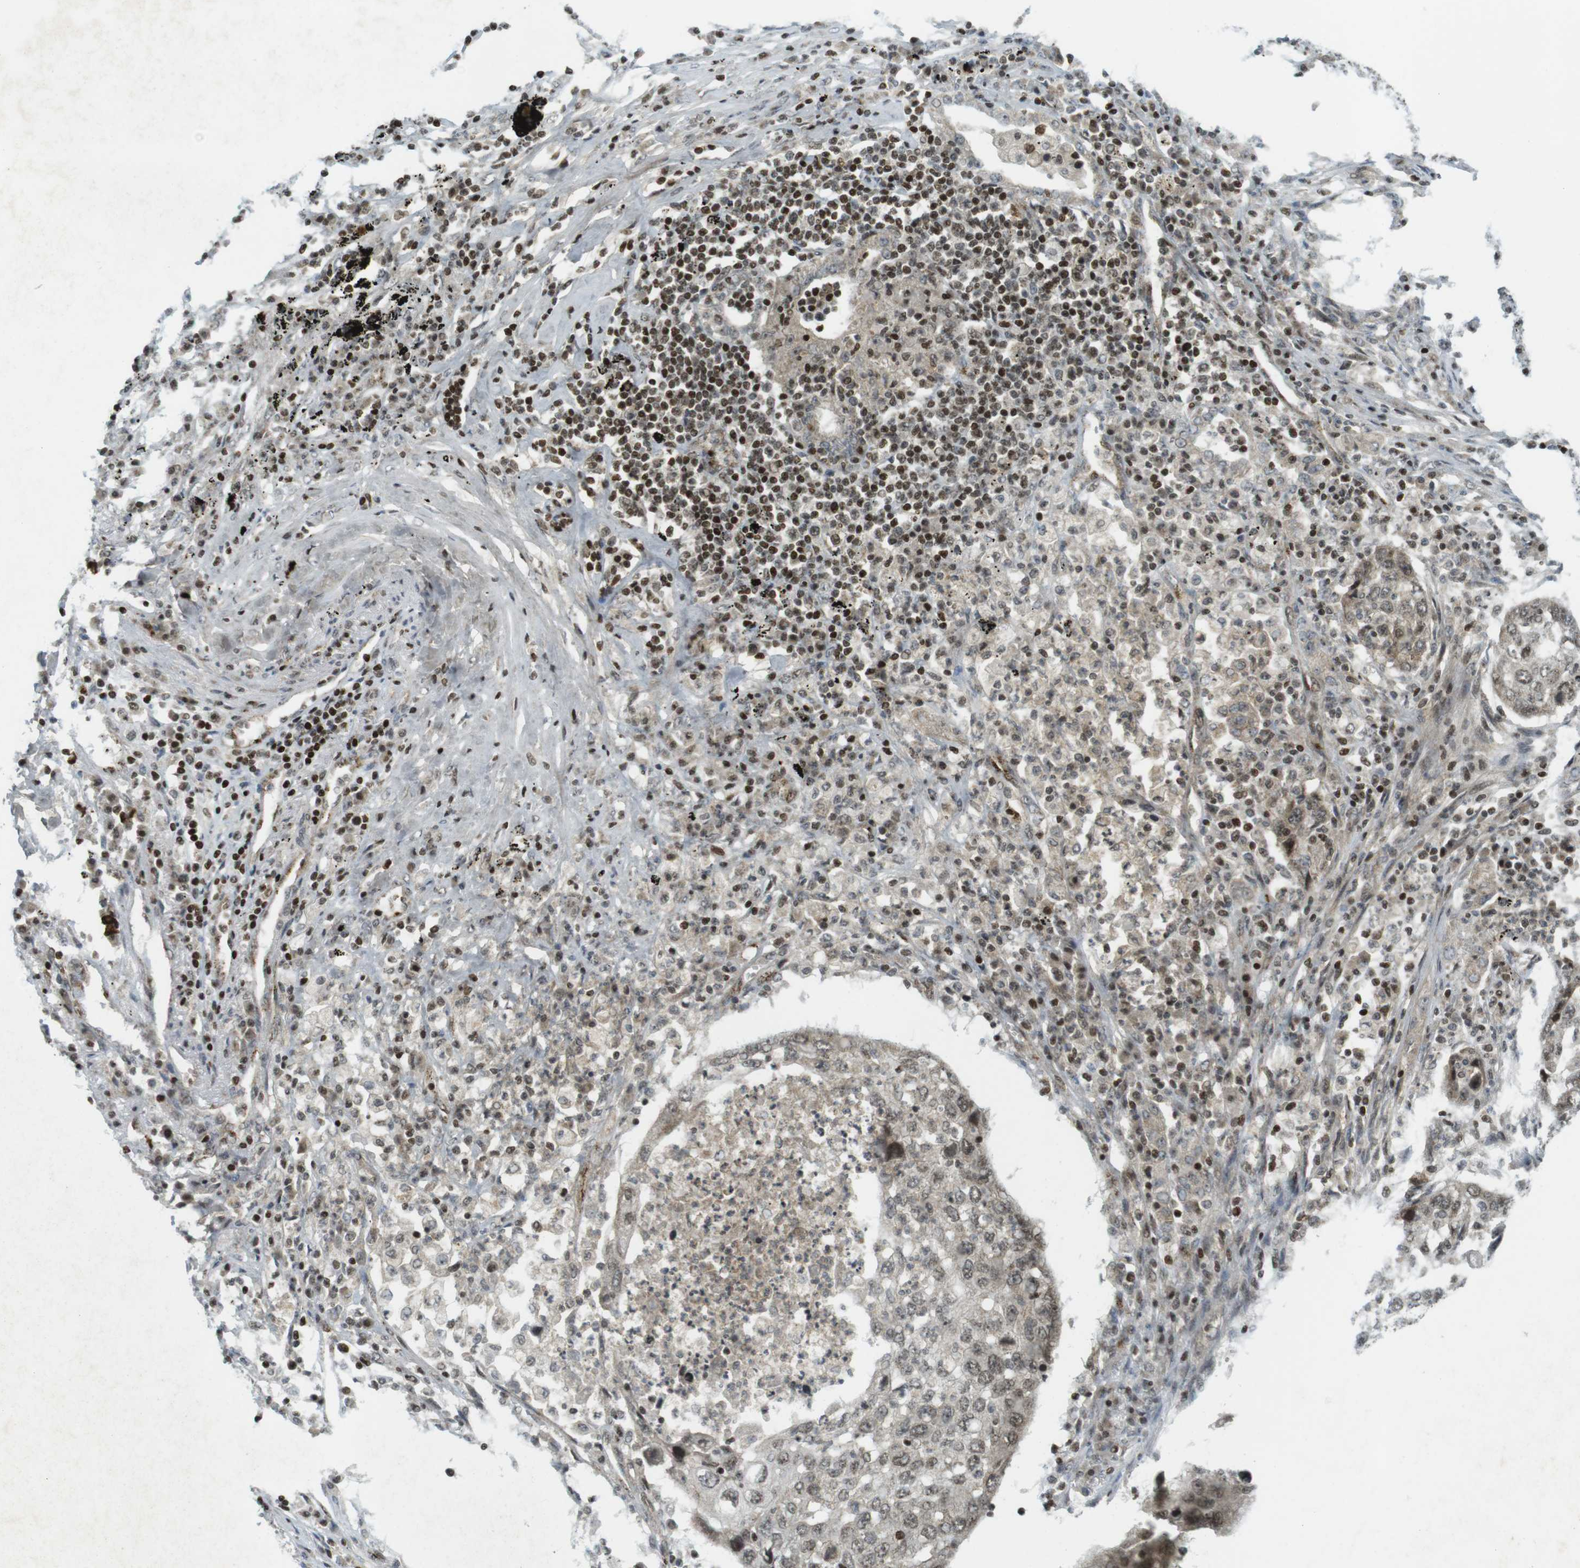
{"staining": {"intensity": "weak", "quantity": "25%-75%", "location": "cytoplasmic/membranous,nuclear"}, "tissue": "lung cancer", "cell_type": "Tumor cells", "image_type": "cancer", "snomed": [{"axis": "morphology", "description": "Squamous cell carcinoma, NOS"}, {"axis": "topography", "description": "Lung"}], "caption": "The histopathology image displays immunohistochemical staining of lung squamous cell carcinoma. There is weak cytoplasmic/membranous and nuclear staining is identified in approximately 25%-75% of tumor cells.", "gene": "PPP1R13B", "patient": {"sex": "female", "age": 63}}